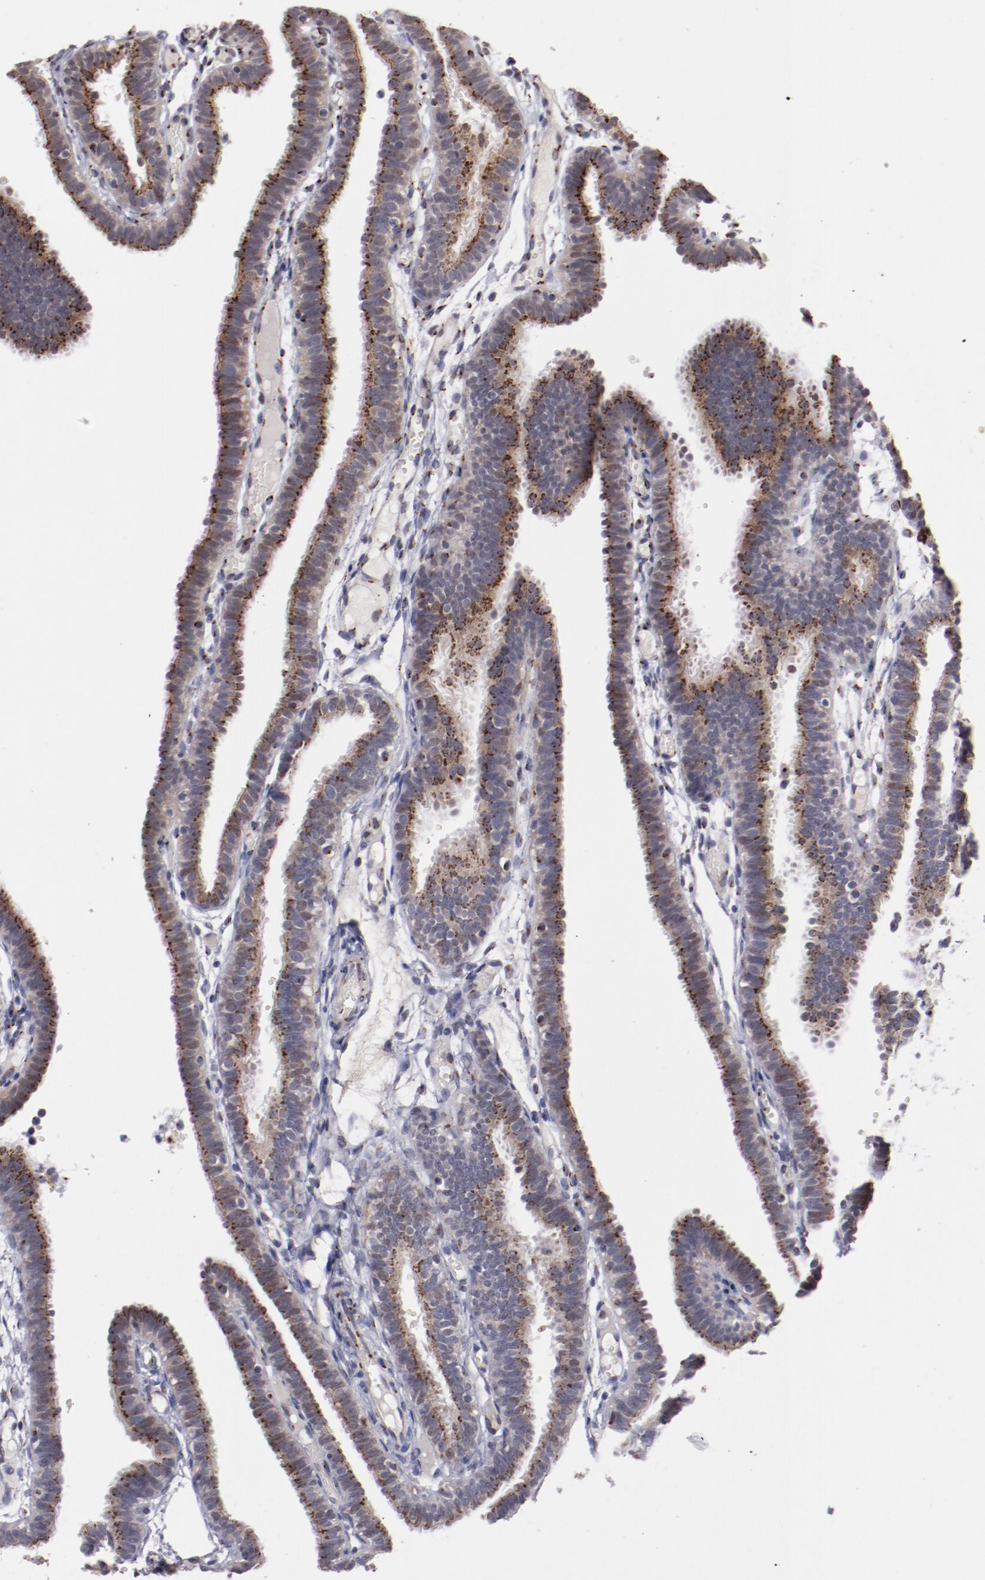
{"staining": {"intensity": "strong", "quantity": ">75%", "location": "cytoplasmic/membranous"}, "tissue": "fallopian tube", "cell_type": "Glandular cells", "image_type": "normal", "snomed": [{"axis": "morphology", "description": "Normal tissue, NOS"}, {"axis": "topography", "description": "Fallopian tube"}], "caption": "Fallopian tube was stained to show a protein in brown. There is high levels of strong cytoplasmic/membranous positivity in approximately >75% of glandular cells. (Stains: DAB in brown, nuclei in blue, Microscopy: brightfield microscopy at high magnification).", "gene": "GOLIM4", "patient": {"sex": "female", "age": 29}}